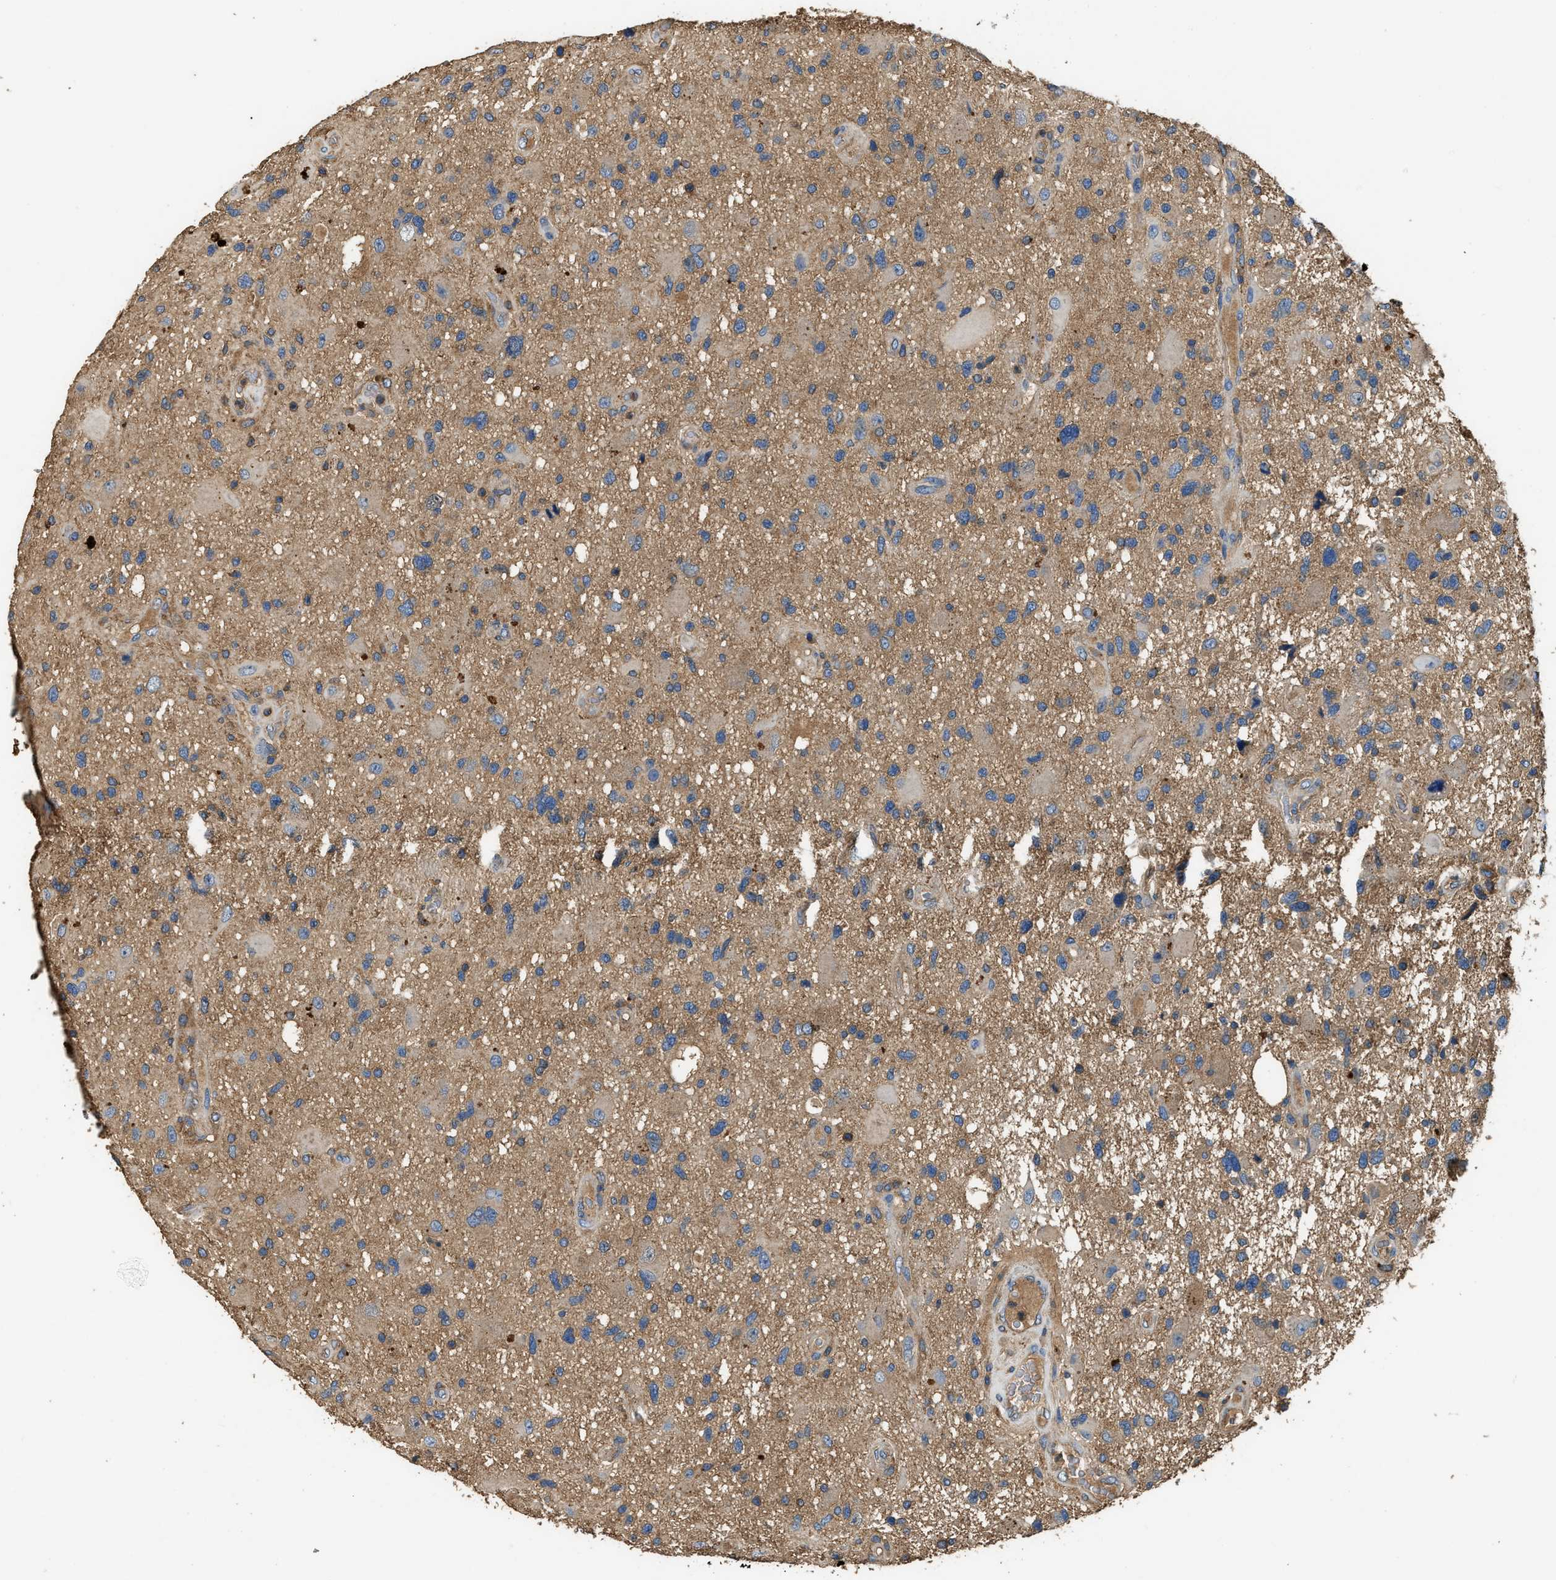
{"staining": {"intensity": "moderate", "quantity": "<25%", "location": "cytoplasmic/membranous"}, "tissue": "glioma", "cell_type": "Tumor cells", "image_type": "cancer", "snomed": [{"axis": "morphology", "description": "Glioma, malignant, High grade"}, {"axis": "topography", "description": "Brain"}], "caption": "A brown stain highlights moderate cytoplasmic/membranous staining of a protein in malignant glioma (high-grade) tumor cells. (IHC, brightfield microscopy, high magnification).", "gene": "BLOC1S1", "patient": {"sex": "male", "age": 33}}